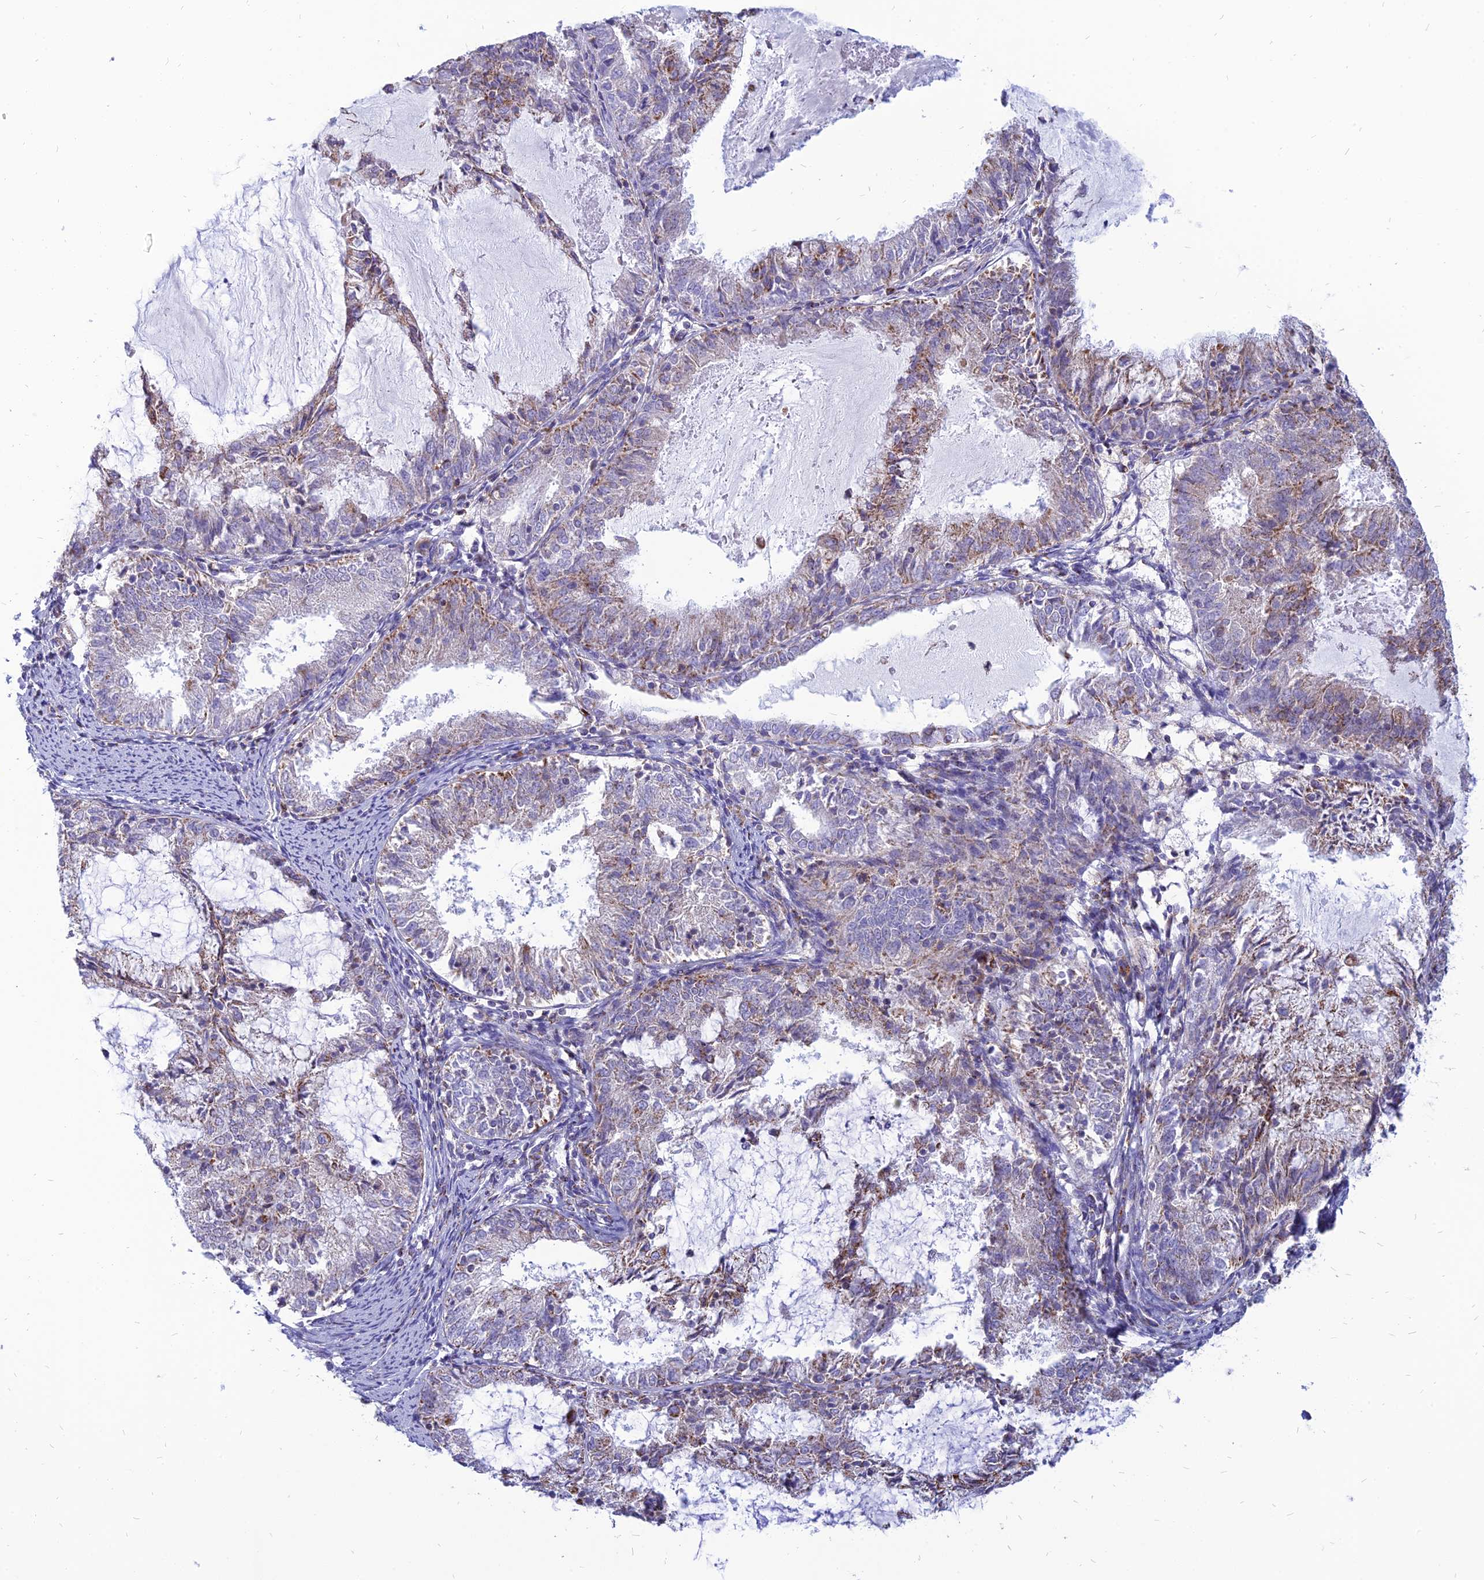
{"staining": {"intensity": "moderate", "quantity": "<25%", "location": "cytoplasmic/membranous"}, "tissue": "endometrial cancer", "cell_type": "Tumor cells", "image_type": "cancer", "snomed": [{"axis": "morphology", "description": "Adenocarcinoma, NOS"}, {"axis": "topography", "description": "Endometrium"}], "caption": "Protein expression analysis of human adenocarcinoma (endometrial) reveals moderate cytoplasmic/membranous positivity in about <25% of tumor cells.", "gene": "PACC1", "patient": {"sex": "female", "age": 57}}